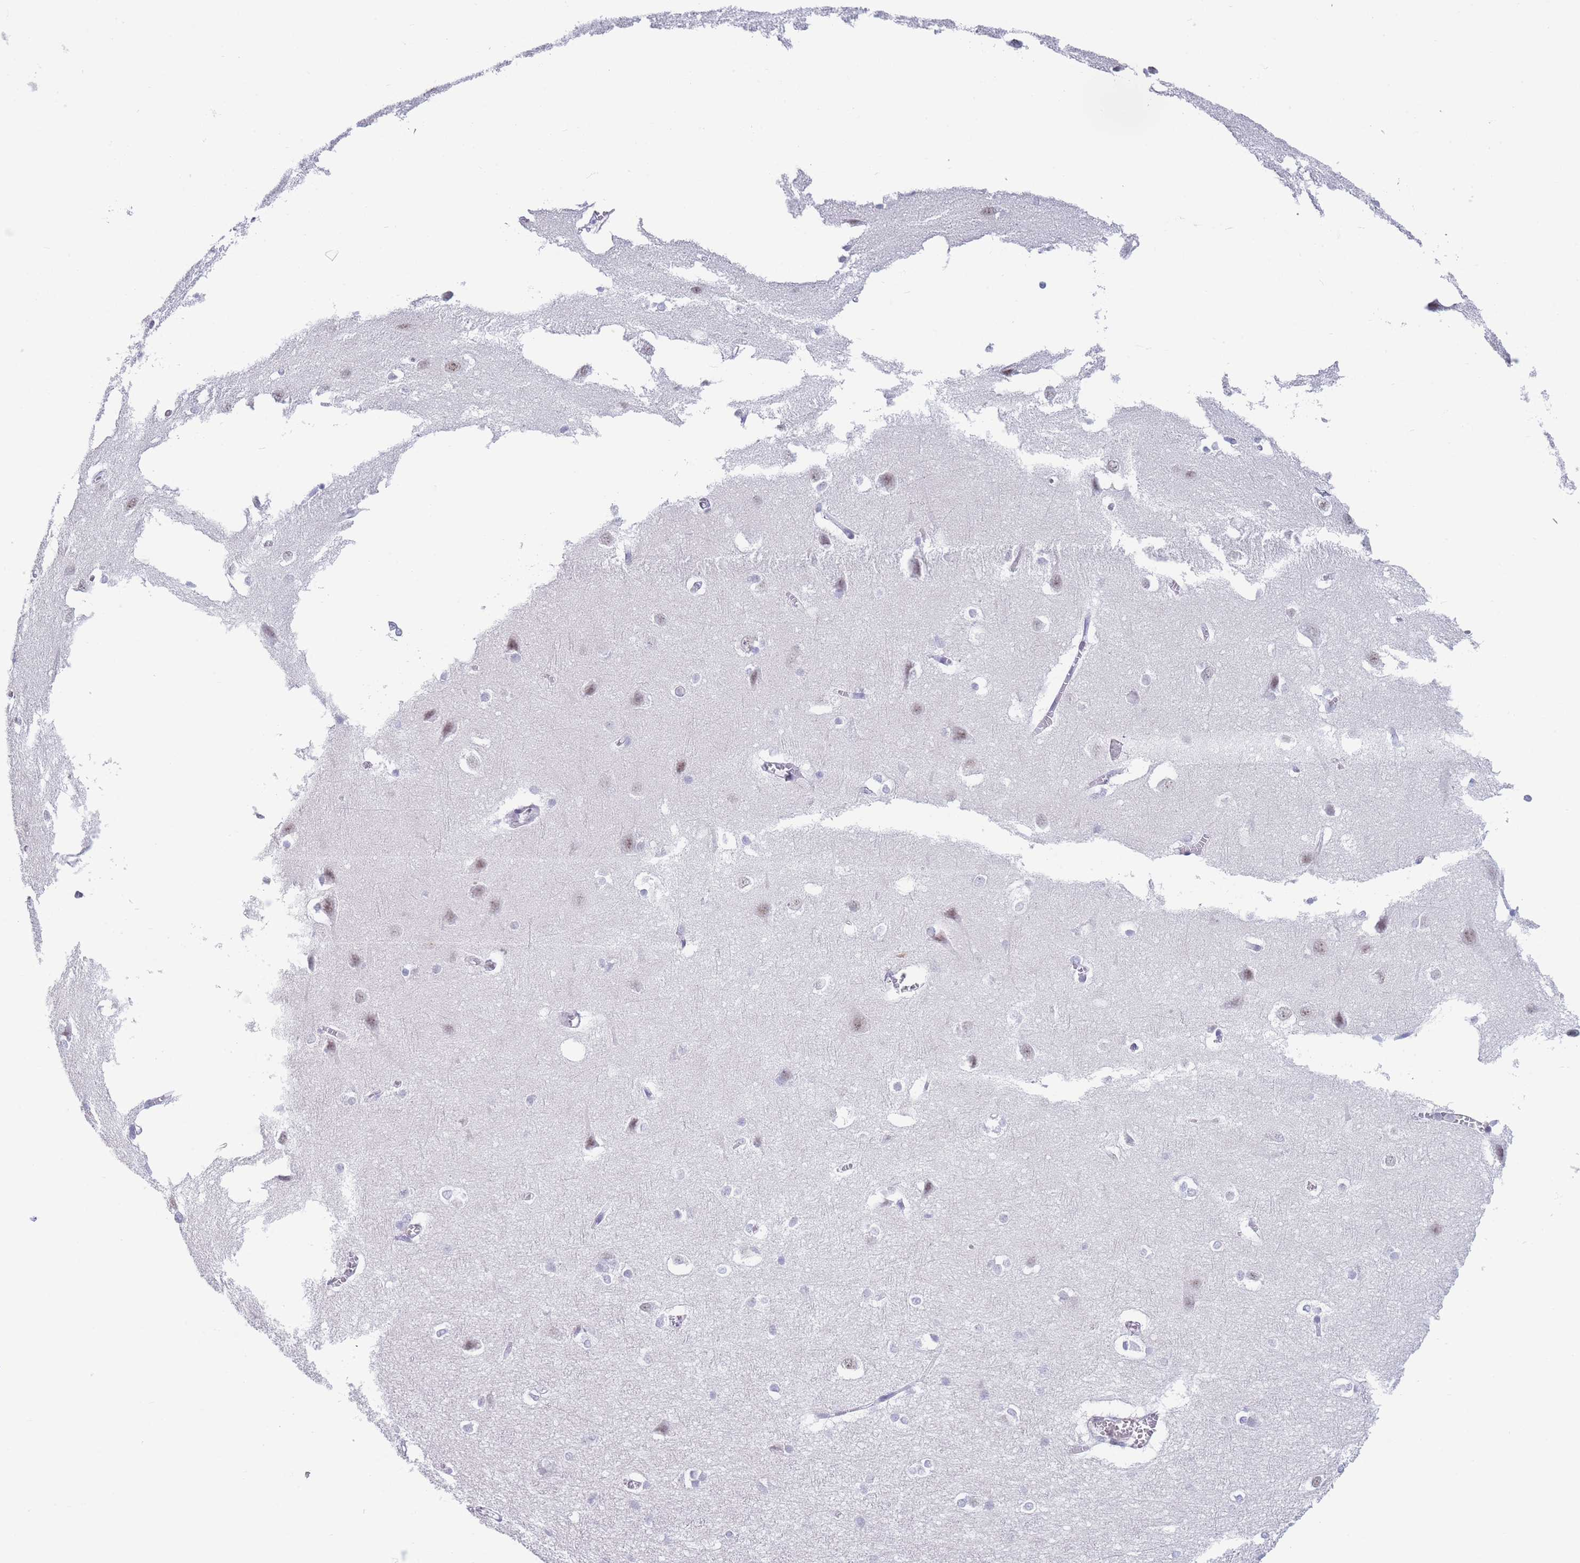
{"staining": {"intensity": "negative", "quantity": "none", "location": "none"}, "tissue": "cerebral cortex", "cell_type": "Endothelial cells", "image_type": "normal", "snomed": [{"axis": "morphology", "description": "Normal tissue, NOS"}, {"axis": "topography", "description": "Cerebral cortex"}], "caption": "Histopathology image shows no significant protein positivity in endothelial cells of normal cerebral cortex. Nuclei are stained in blue.", "gene": "ASAP3", "patient": {"sex": "male", "age": 37}}